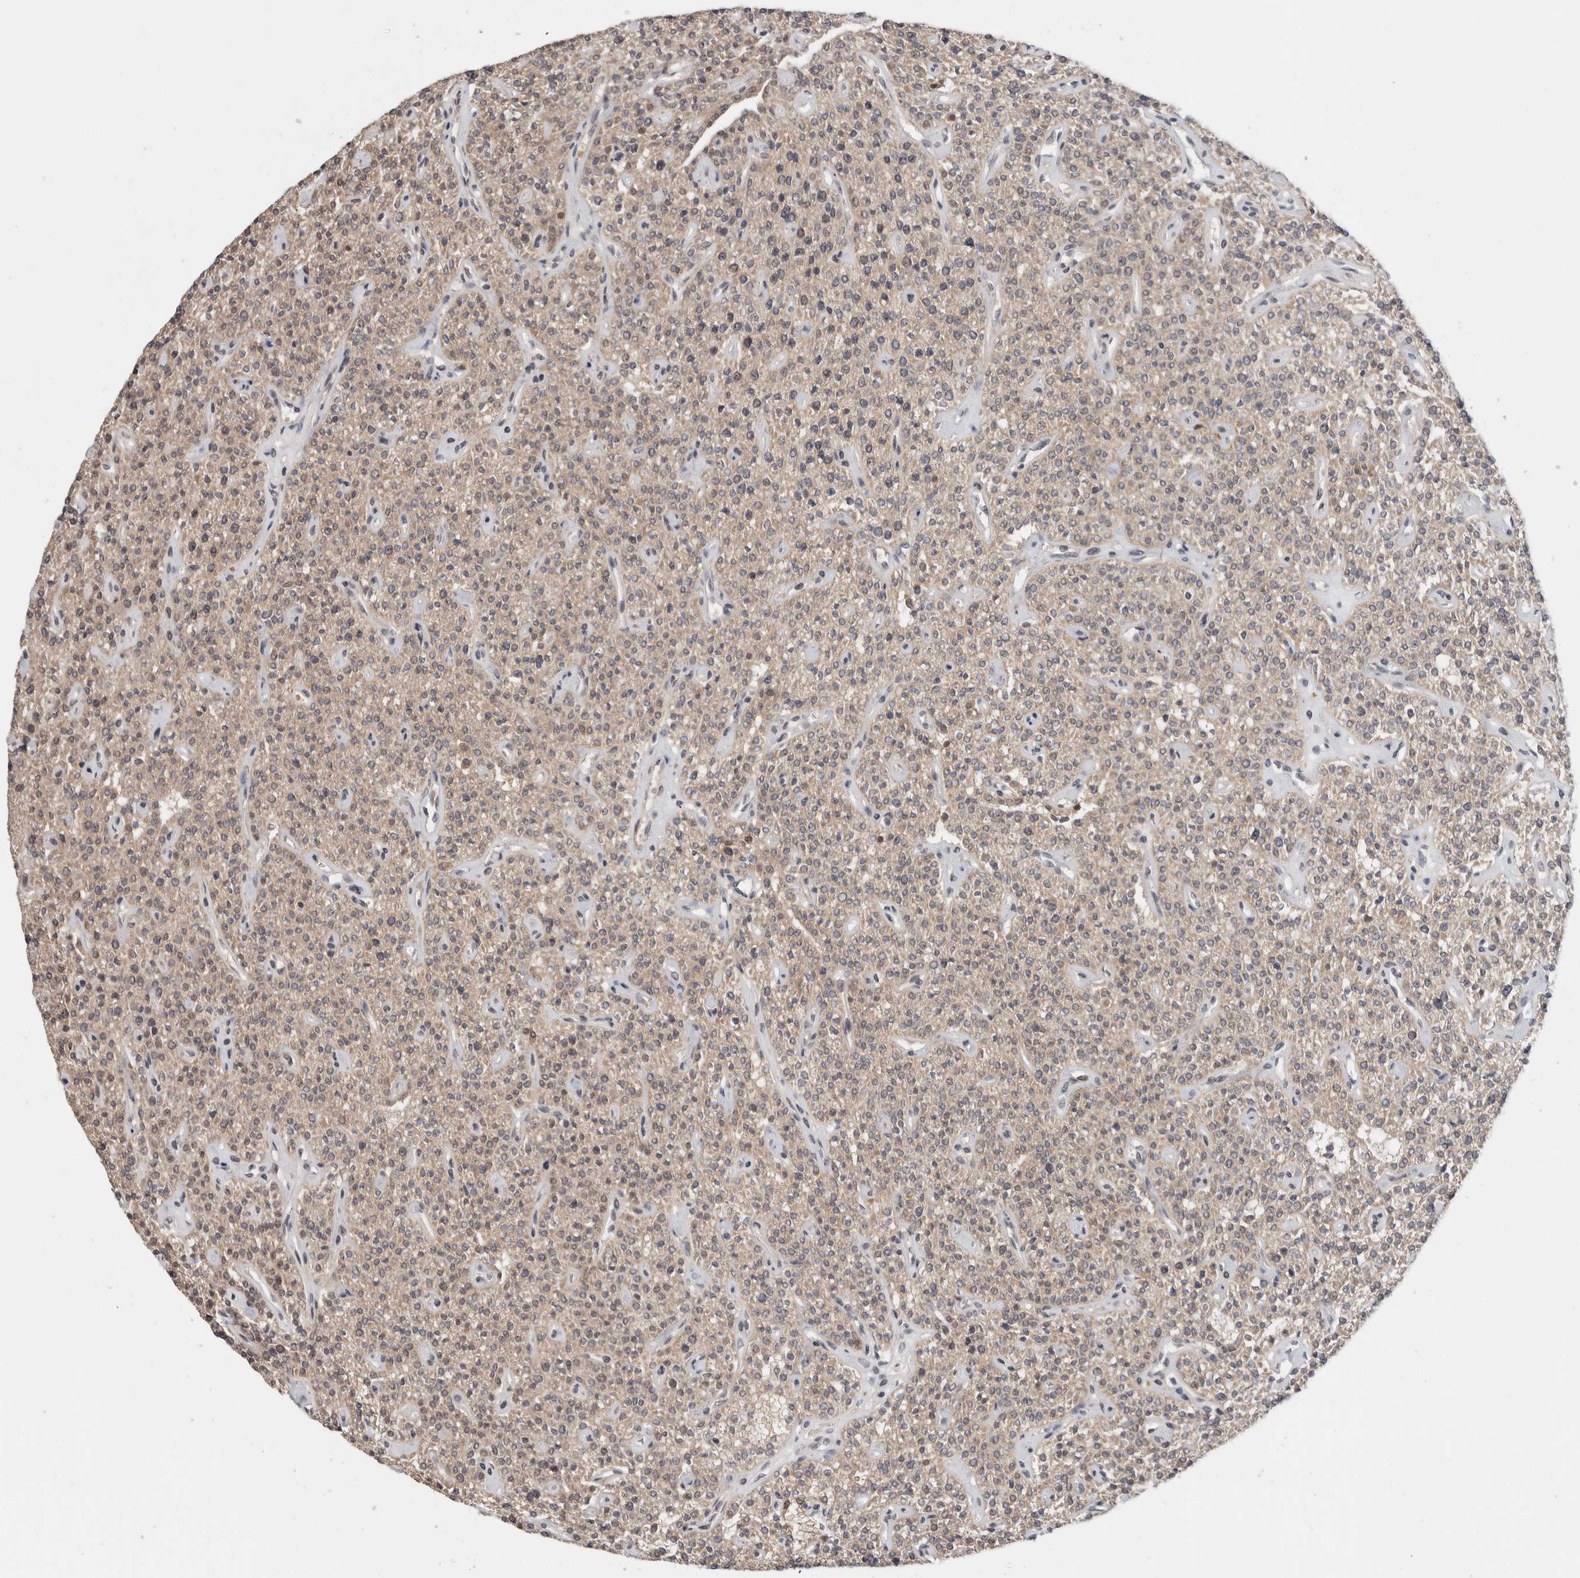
{"staining": {"intensity": "weak", "quantity": ">75%", "location": "cytoplasmic/membranous,nuclear"}, "tissue": "parathyroid gland", "cell_type": "Glandular cells", "image_type": "normal", "snomed": [{"axis": "morphology", "description": "Normal tissue, NOS"}, {"axis": "topography", "description": "Parathyroid gland"}], "caption": "Immunohistochemical staining of benign human parathyroid gland exhibits weak cytoplasmic/membranous,nuclear protein positivity in about >75% of glandular cells. The protein is shown in brown color, while the nuclei are stained blue.", "gene": "KCNK1", "patient": {"sex": "male", "age": 46}}